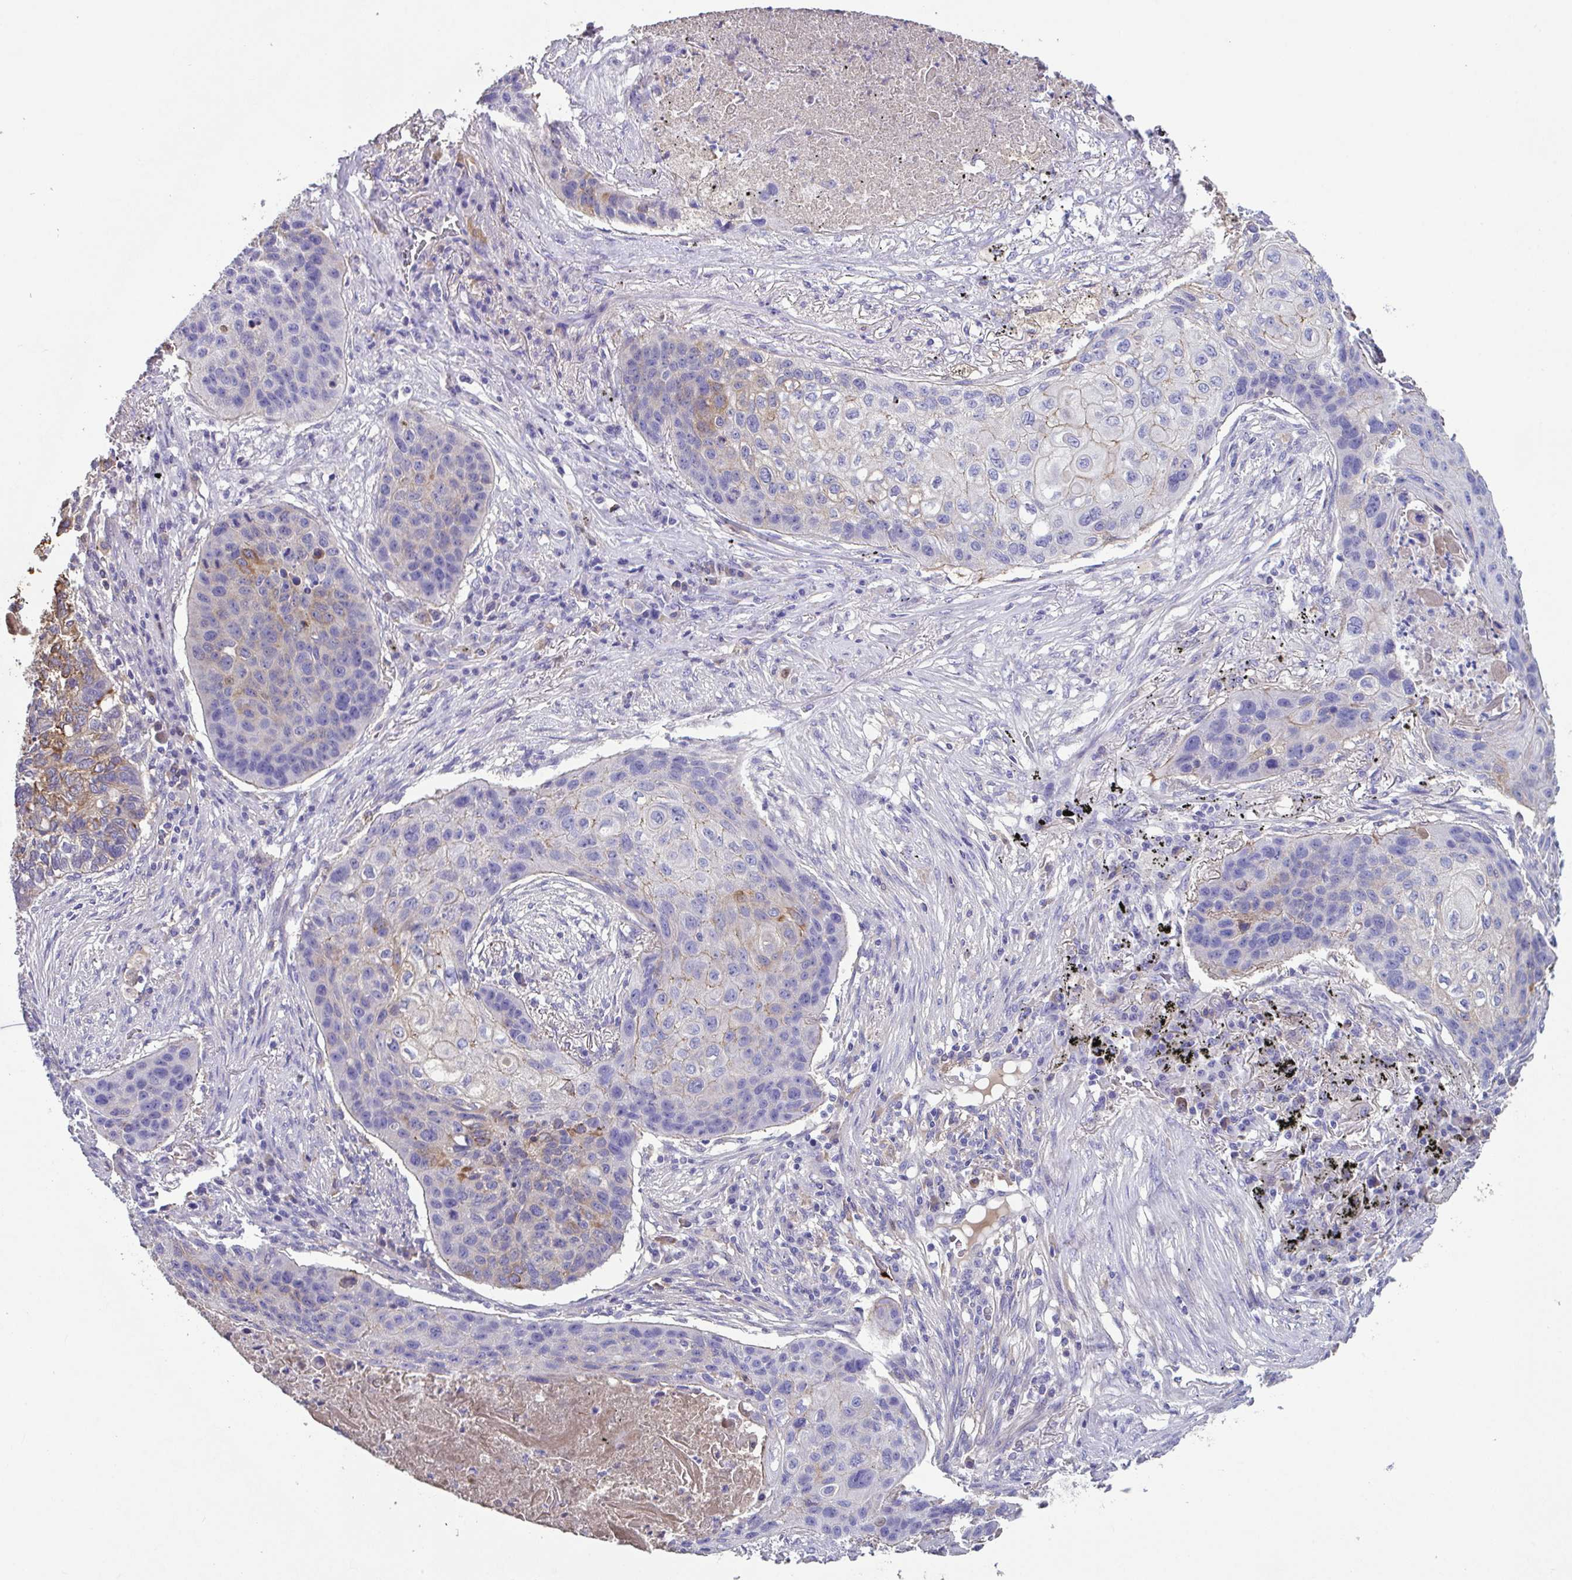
{"staining": {"intensity": "moderate", "quantity": "<25%", "location": "cytoplasmic/membranous"}, "tissue": "lung cancer", "cell_type": "Tumor cells", "image_type": "cancer", "snomed": [{"axis": "morphology", "description": "Squamous cell carcinoma, NOS"}, {"axis": "topography", "description": "Lung"}], "caption": "IHC staining of lung cancer (squamous cell carcinoma), which exhibits low levels of moderate cytoplasmic/membranous staining in about <25% of tumor cells indicating moderate cytoplasmic/membranous protein staining. The staining was performed using DAB (brown) for protein detection and nuclei were counterstained in hematoxylin (blue).", "gene": "ZNF813", "patient": {"sex": "female", "age": 63}}